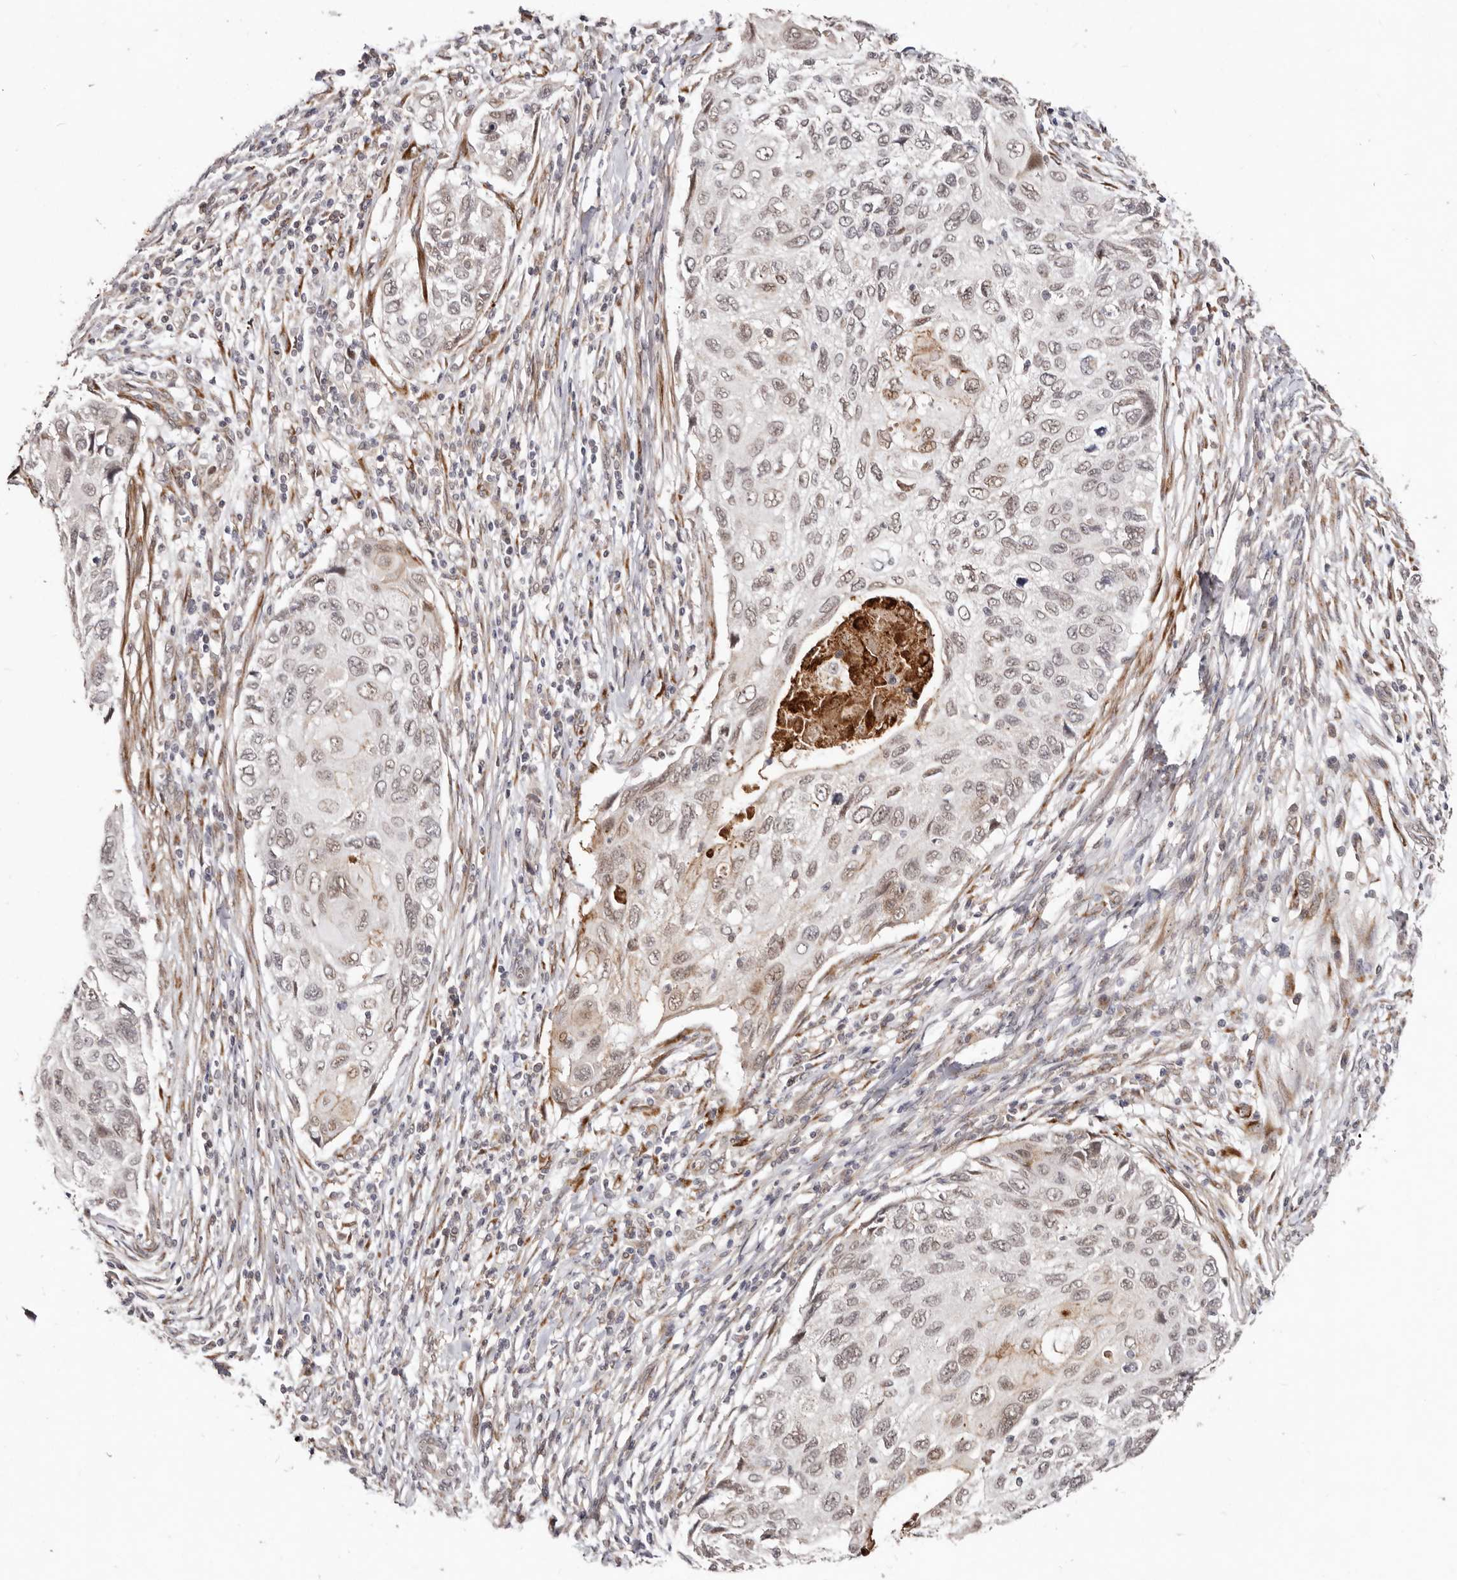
{"staining": {"intensity": "weak", "quantity": ">75%", "location": "nuclear"}, "tissue": "cervical cancer", "cell_type": "Tumor cells", "image_type": "cancer", "snomed": [{"axis": "morphology", "description": "Squamous cell carcinoma, NOS"}, {"axis": "topography", "description": "Cervix"}], "caption": "High-power microscopy captured an immunohistochemistry image of cervical cancer (squamous cell carcinoma), revealing weak nuclear staining in approximately >75% of tumor cells.", "gene": "SRCAP", "patient": {"sex": "female", "age": 70}}